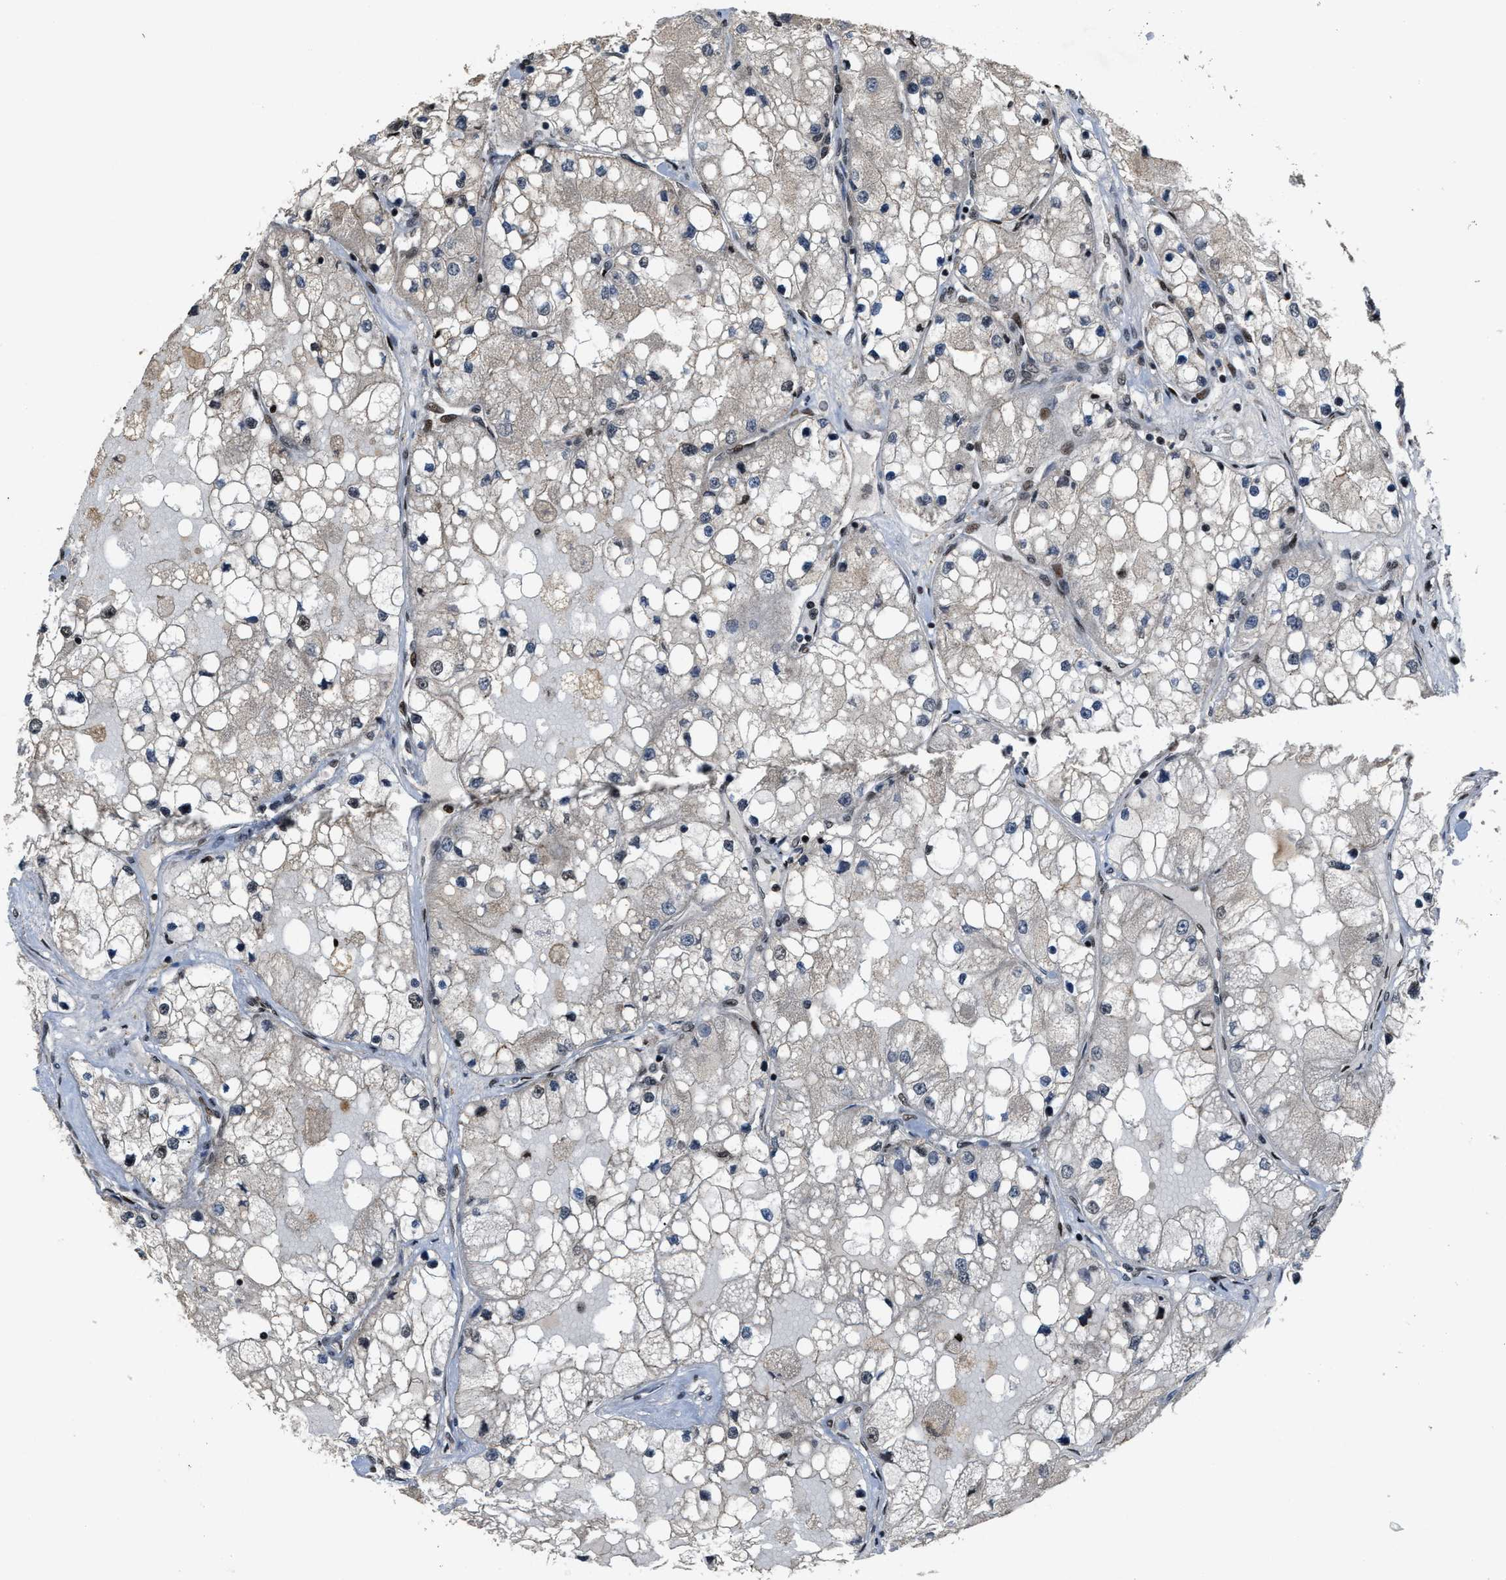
{"staining": {"intensity": "weak", "quantity": "<25%", "location": "nuclear"}, "tissue": "renal cancer", "cell_type": "Tumor cells", "image_type": "cancer", "snomed": [{"axis": "morphology", "description": "Adenocarcinoma, NOS"}, {"axis": "topography", "description": "Kidney"}], "caption": "High magnification brightfield microscopy of renal adenocarcinoma stained with DAB (3,3'-diaminobenzidine) (brown) and counterstained with hematoxylin (blue): tumor cells show no significant staining.", "gene": "SERTAD2", "patient": {"sex": "male", "age": 68}}